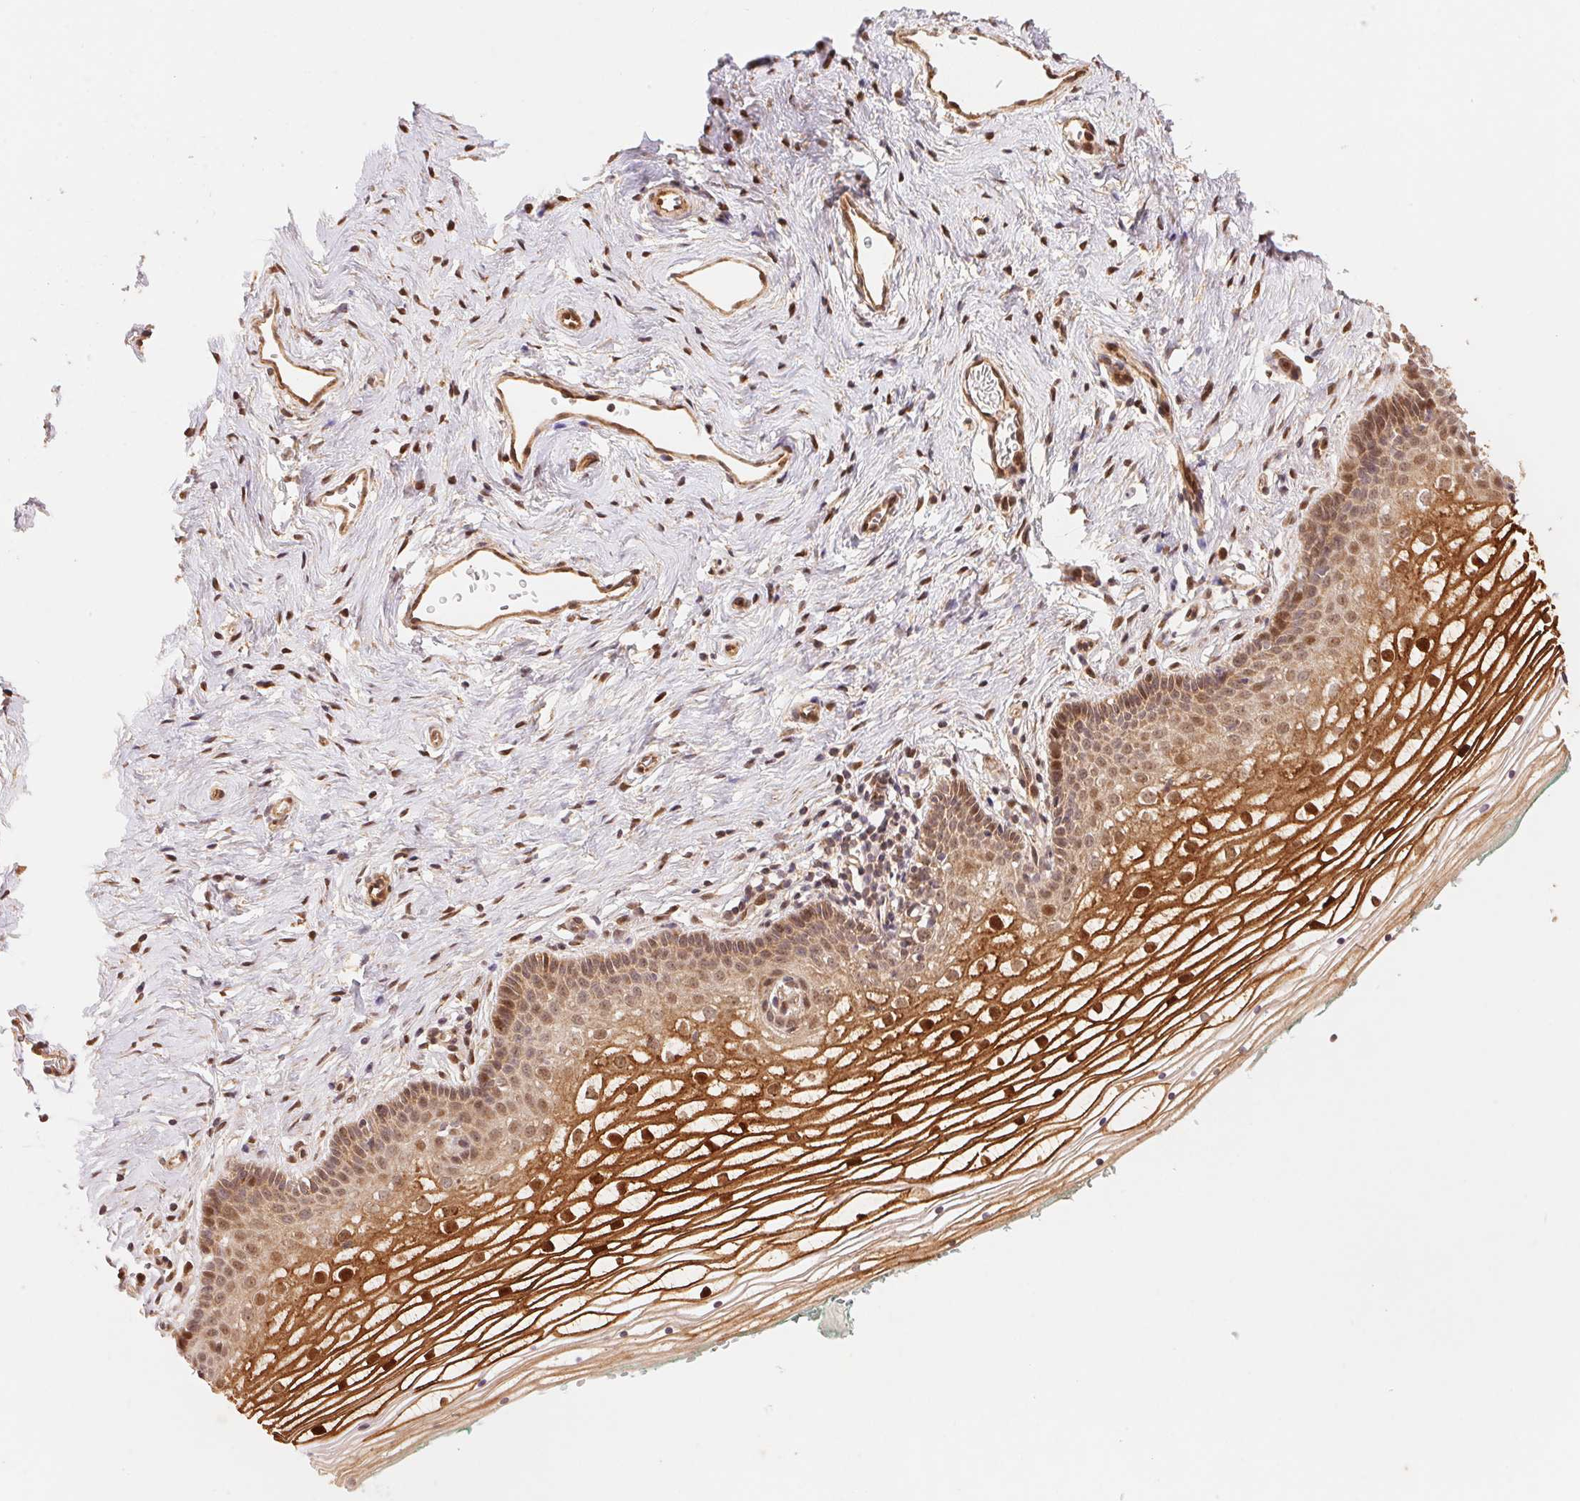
{"staining": {"intensity": "strong", "quantity": "25%-75%", "location": "cytoplasmic/membranous,nuclear"}, "tissue": "vagina", "cell_type": "Squamous epithelial cells", "image_type": "normal", "snomed": [{"axis": "morphology", "description": "Normal tissue, NOS"}, {"axis": "topography", "description": "Vagina"}], "caption": "Strong cytoplasmic/membranous,nuclear staining for a protein is seen in about 25%-75% of squamous epithelial cells of unremarkable vagina using IHC.", "gene": "TNIP2", "patient": {"sex": "female", "age": 36}}